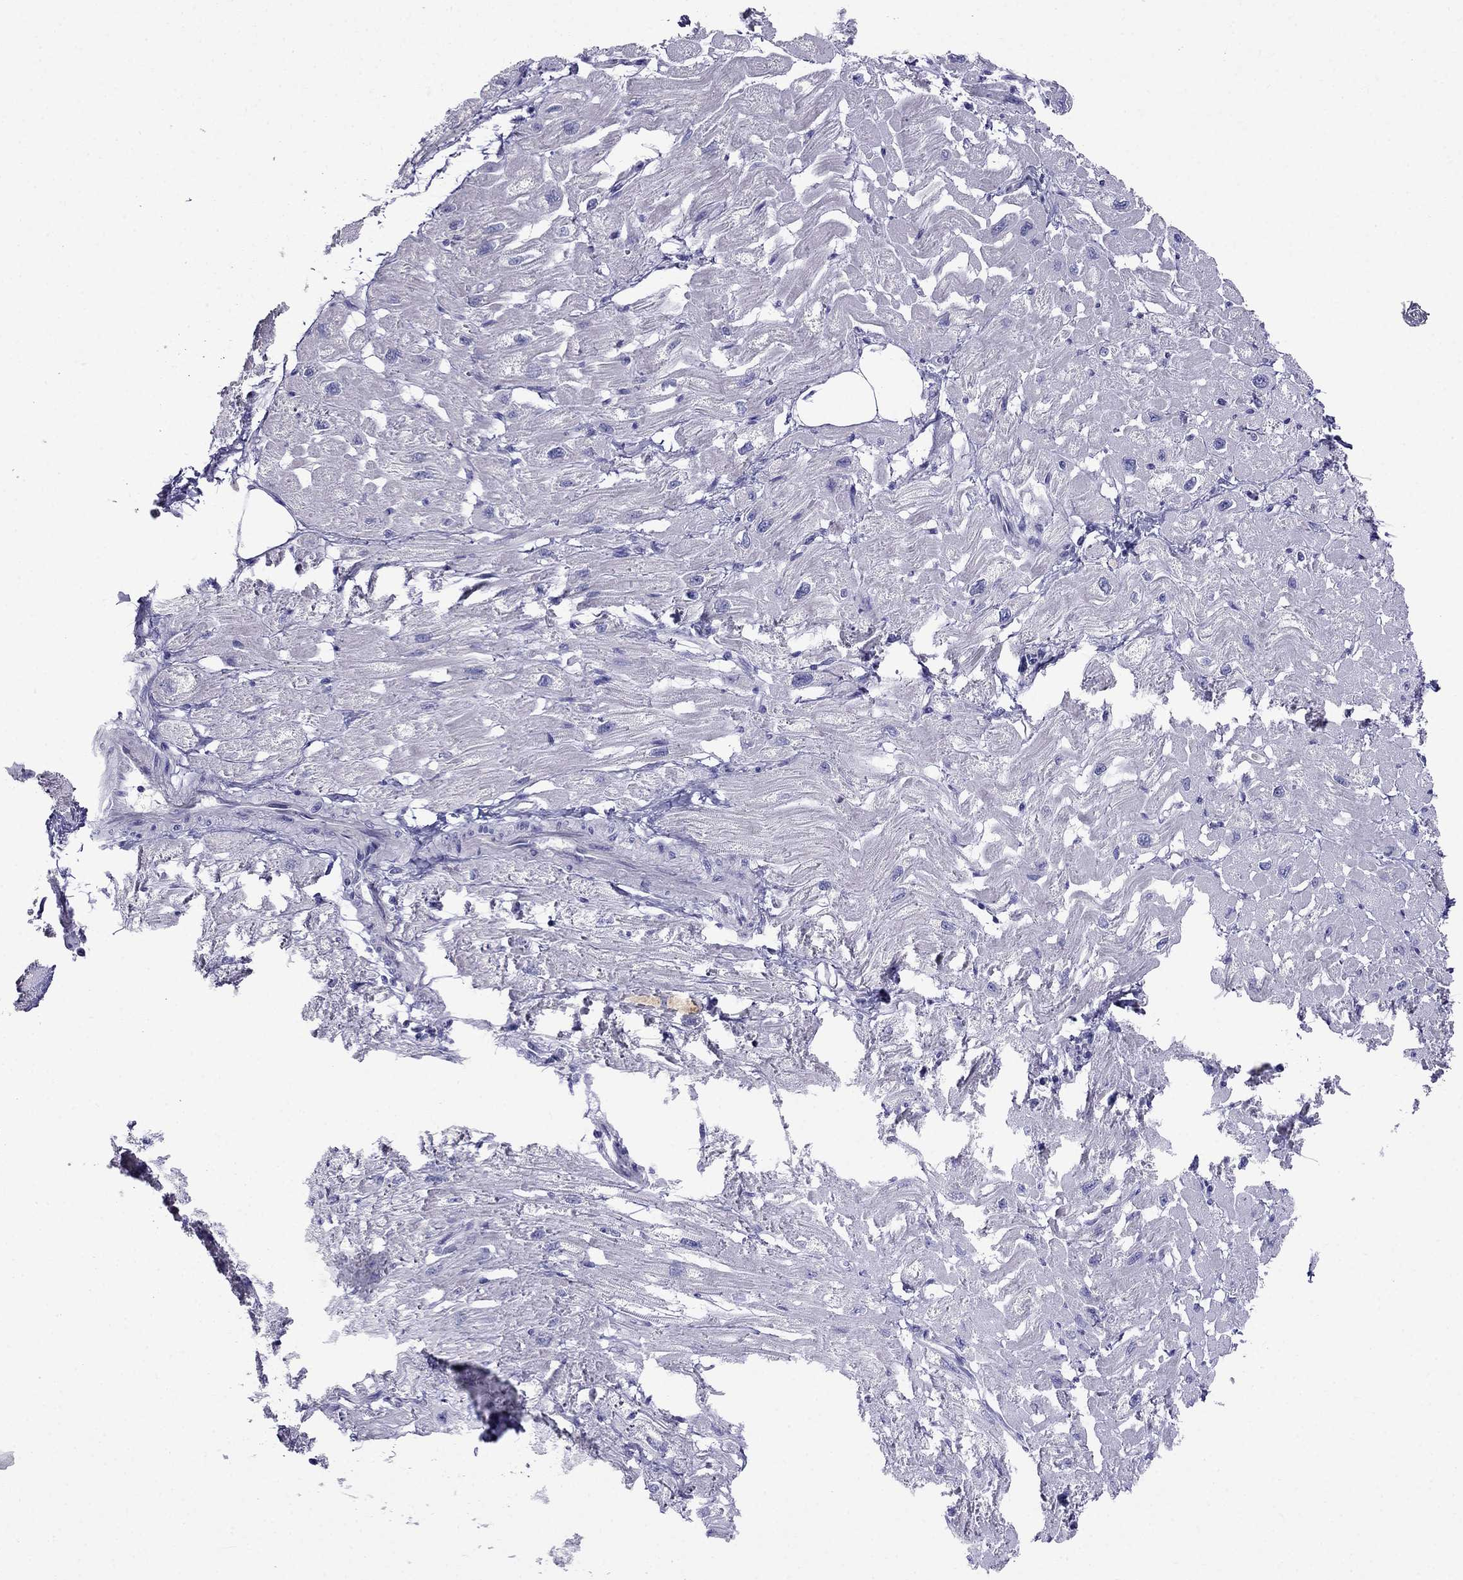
{"staining": {"intensity": "negative", "quantity": "none", "location": "none"}, "tissue": "heart muscle", "cell_type": "Cardiomyocytes", "image_type": "normal", "snomed": [{"axis": "morphology", "description": "Normal tissue, NOS"}, {"axis": "topography", "description": "Heart"}], "caption": "Histopathology image shows no protein expression in cardiomyocytes of benign heart muscle.", "gene": "PATE1", "patient": {"sex": "male", "age": 66}}